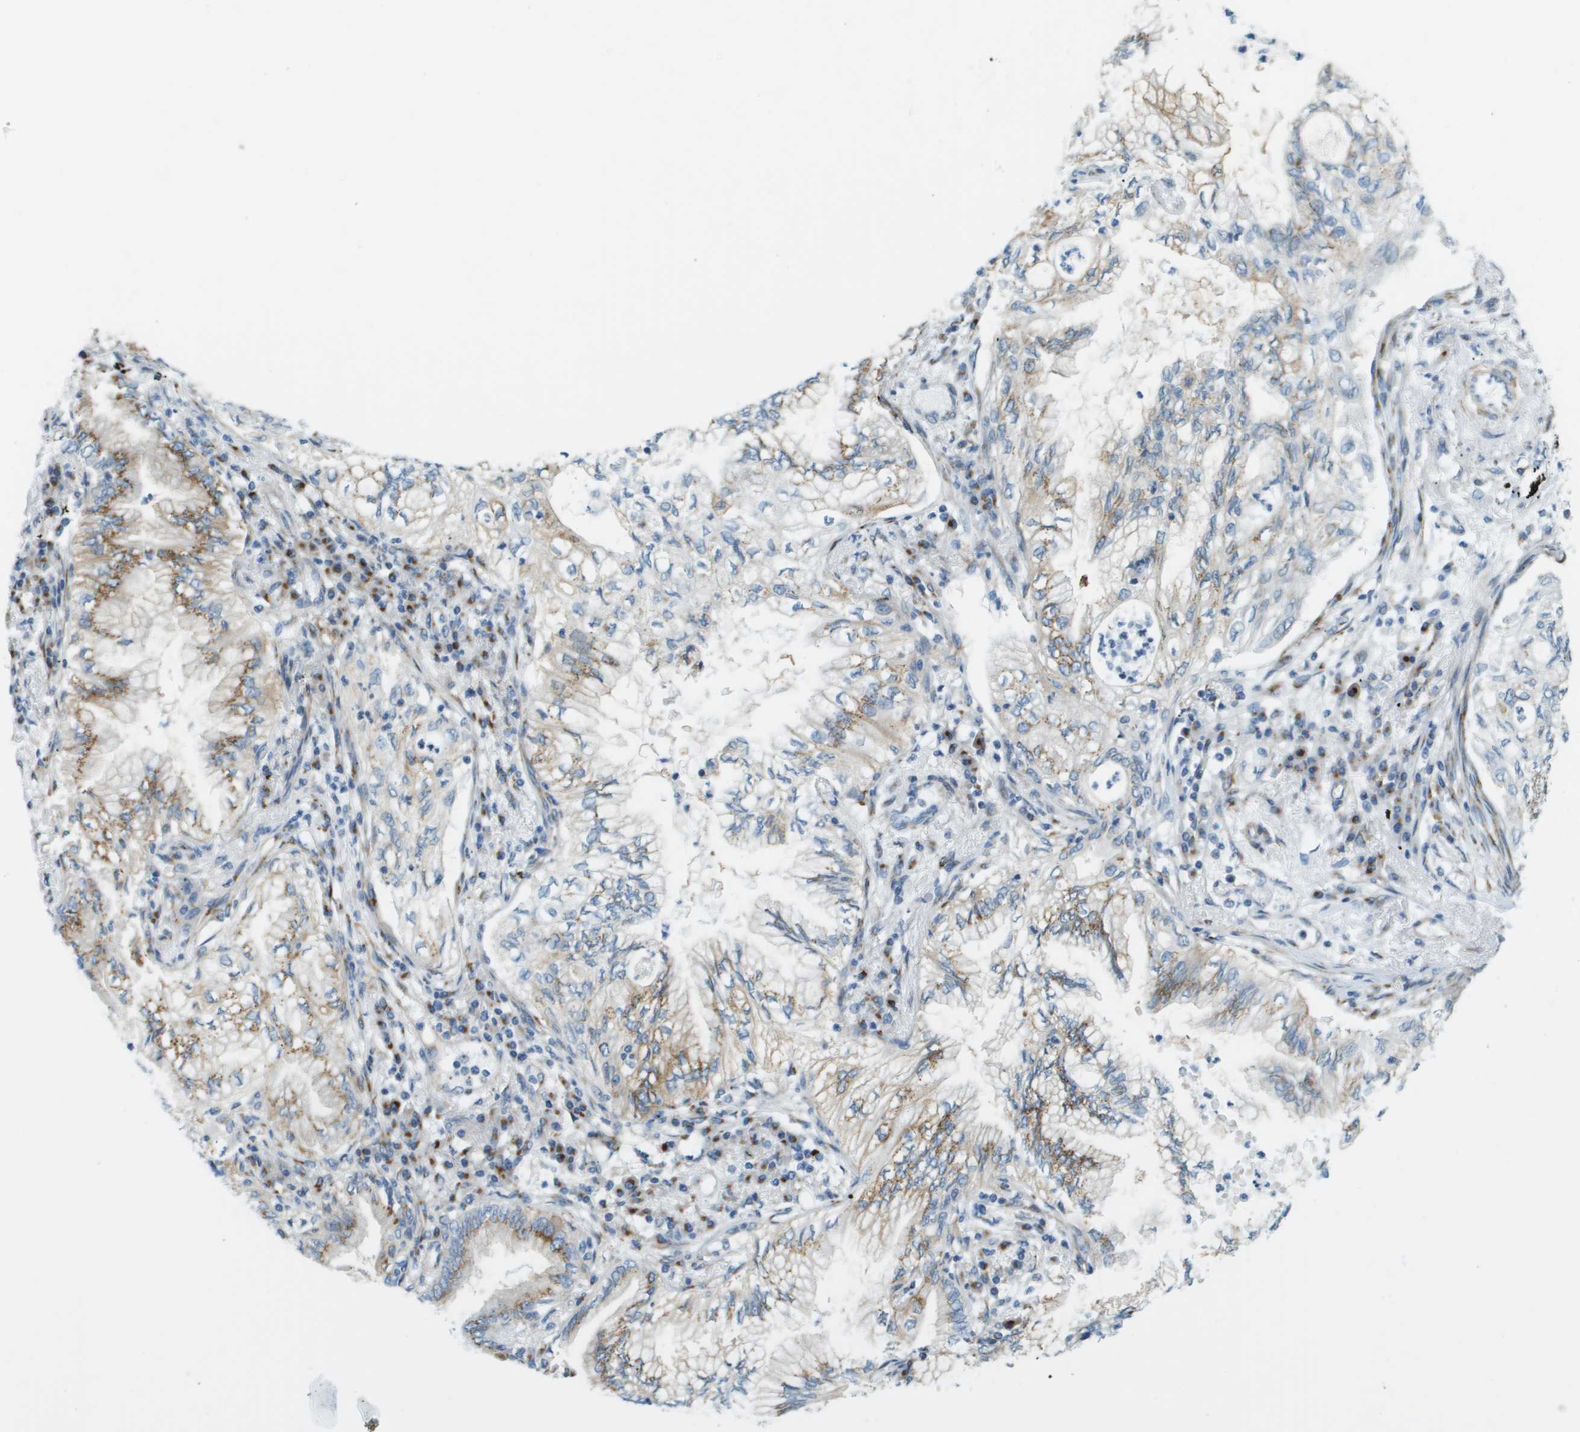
{"staining": {"intensity": "moderate", "quantity": "25%-75%", "location": "cytoplasmic/membranous"}, "tissue": "lung cancer", "cell_type": "Tumor cells", "image_type": "cancer", "snomed": [{"axis": "morphology", "description": "Normal tissue, NOS"}, {"axis": "morphology", "description": "Adenocarcinoma, NOS"}, {"axis": "topography", "description": "Bronchus"}, {"axis": "topography", "description": "Lung"}], "caption": "Lung cancer stained for a protein (brown) demonstrates moderate cytoplasmic/membranous positive positivity in about 25%-75% of tumor cells.", "gene": "ACBD3", "patient": {"sex": "female", "age": 70}}